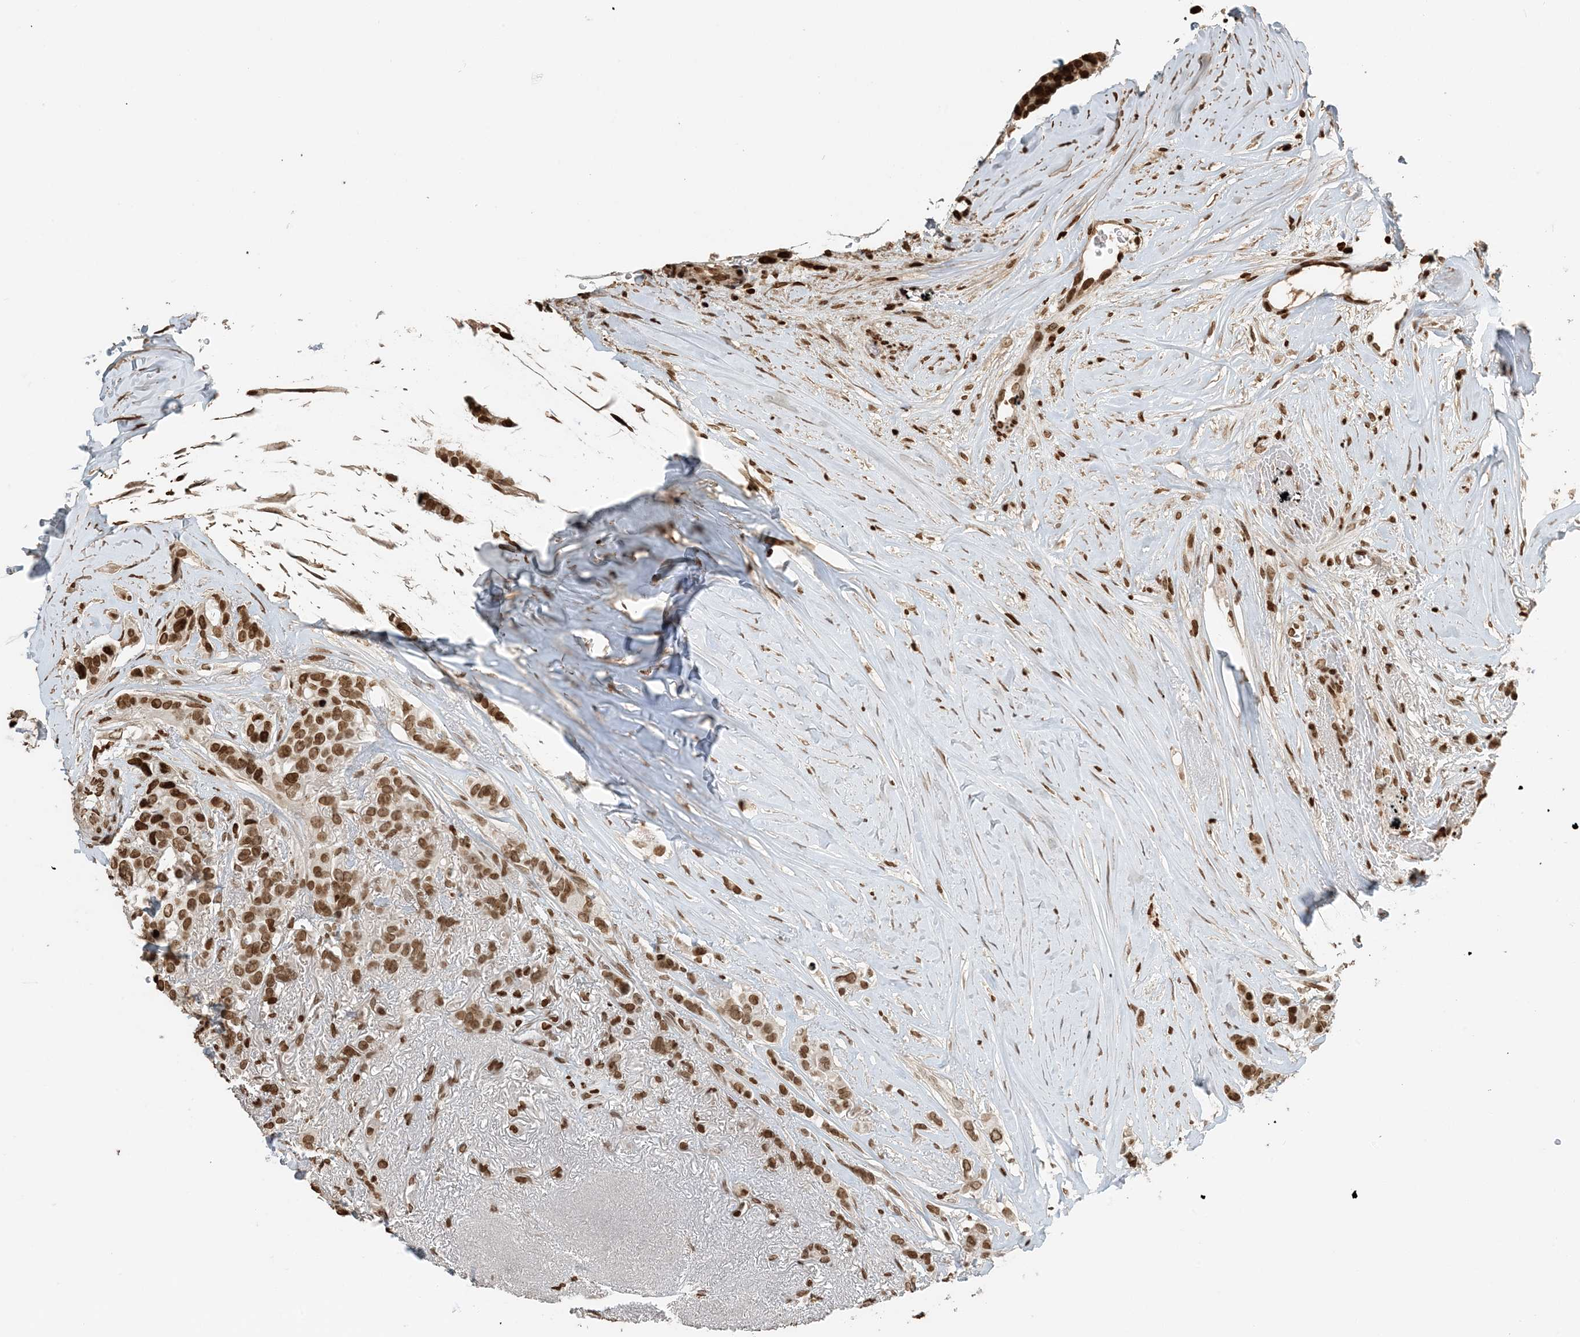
{"staining": {"intensity": "moderate", "quantity": ">75%", "location": "nuclear"}, "tissue": "breast cancer", "cell_type": "Tumor cells", "image_type": "cancer", "snomed": [{"axis": "morphology", "description": "Lobular carcinoma"}, {"axis": "topography", "description": "Breast"}], "caption": "Immunohistochemistry (IHC) micrograph of neoplastic tissue: human breast lobular carcinoma stained using immunohistochemistry (IHC) displays medium levels of moderate protein expression localized specifically in the nuclear of tumor cells, appearing as a nuclear brown color.", "gene": "H3-3B", "patient": {"sex": "female", "age": 51}}